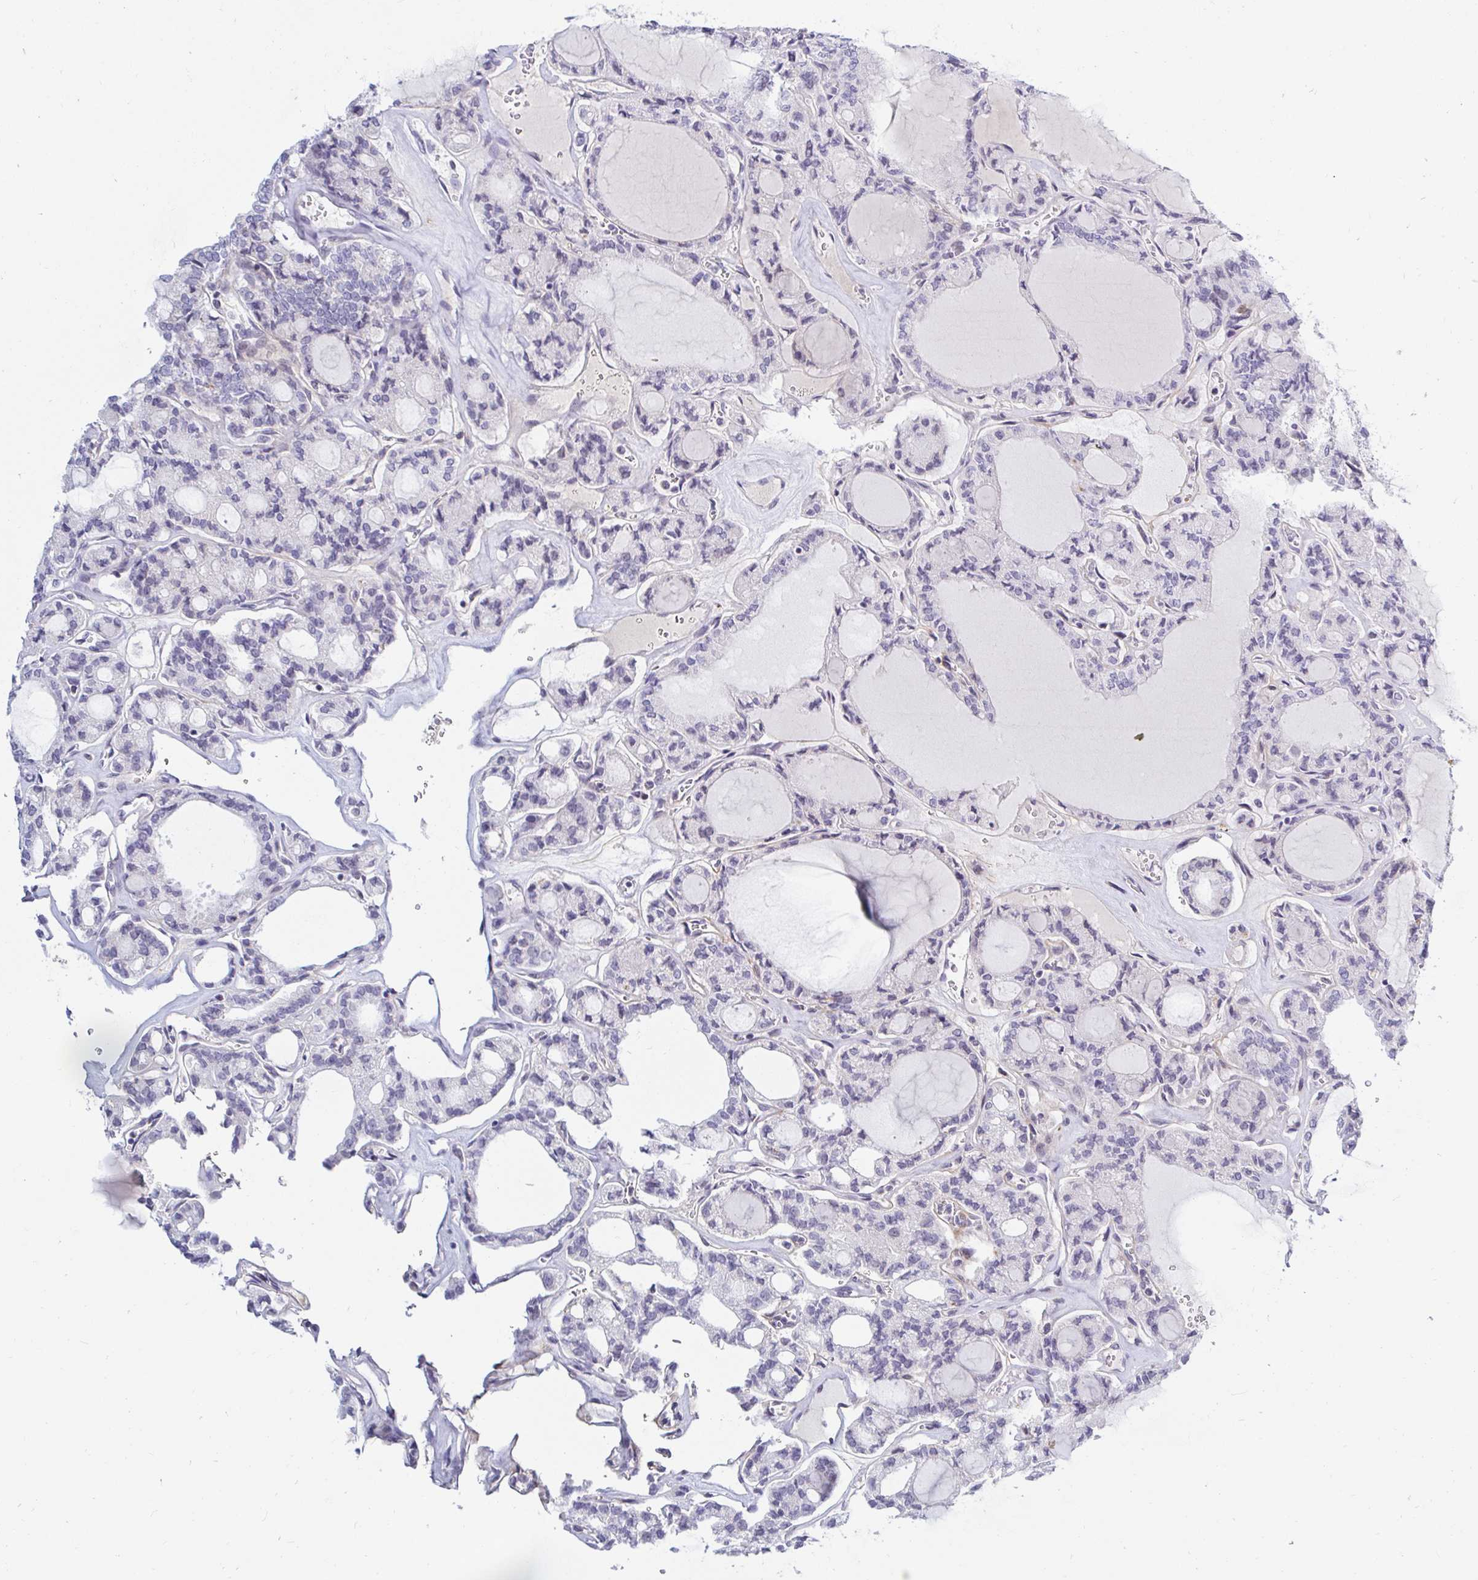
{"staining": {"intensity": "negative", "quantity": "none", "location": "none"}, "tissue": "thyroid cancer", "cell_type": "Tumor cells", "image_type": "cancer", "snomed": [{"axis": "morphology", "description": "Papillary adenocarcinoma, NOS"}, {"axis": "topography", "description": "Thyroid gland"}], "caption": "Human thyroid cancer stained for a protein using immunohistochemistry (IHC) displays no expression in tumor cells.", "gene": "OR51D1", "patient": {"sex": "male", "age": 87}}